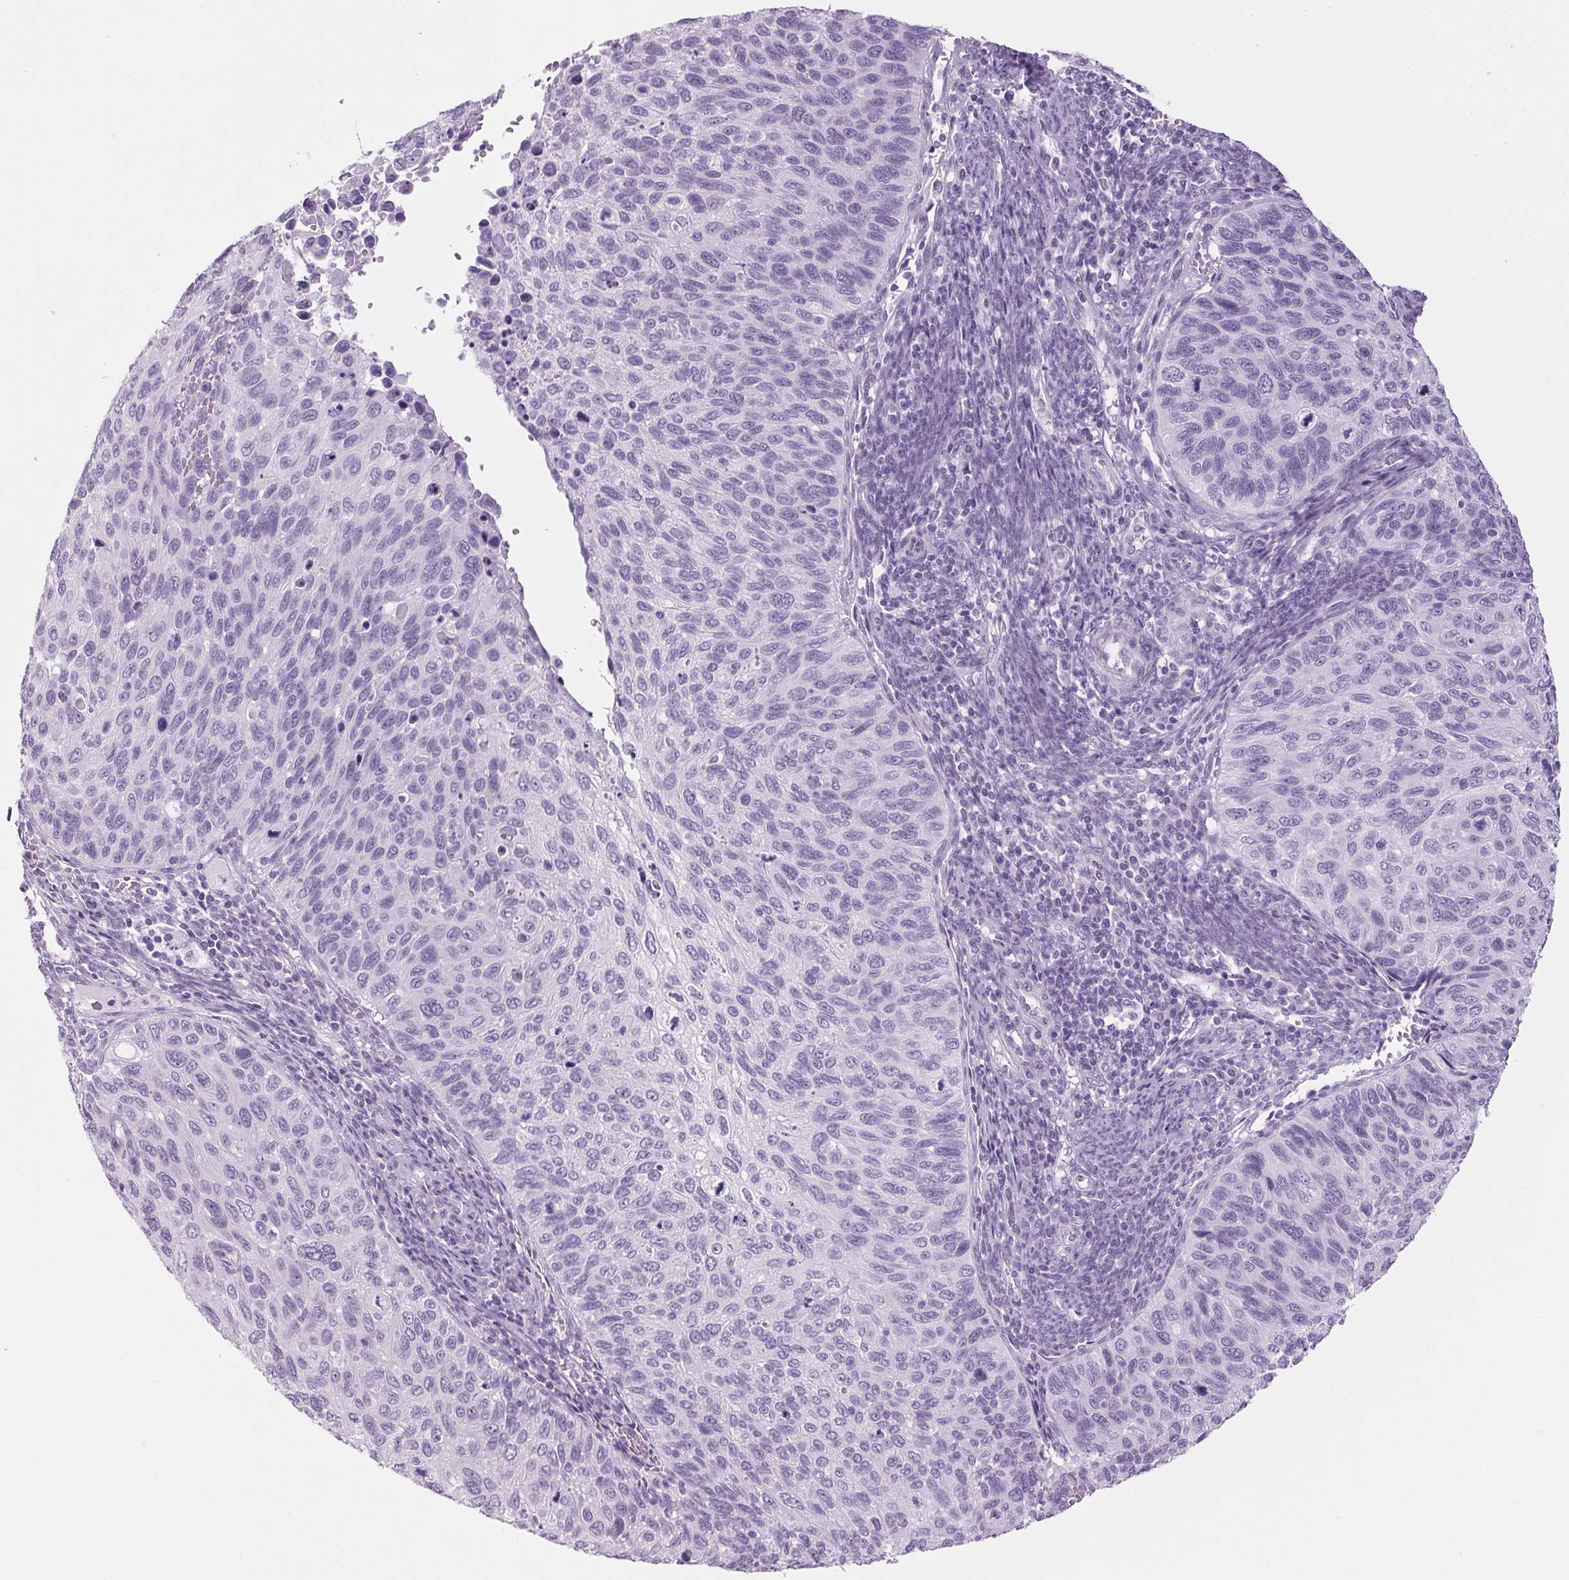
{"staining": {"intensity": "negative", "quantity": "none", "location": "none"}, "tissue": "cervical cancer", "cell_type": "Tumor cells", "image_type": "cancer", "snomed": [{"axis": "morphology", "description": "Squamous cell carcinoma, NOS"}, {"axis": "topography", "description": "Cervix"}], "caption": "Immunohistochemistry (IHC) photomicrograph of neoplastic tissue: human cervical cancer (squamous cell carcinoma) stained with DAB demonstrates no significant protein positivity in tumor cells.", "gene": "PPP1R1A", "patient": {"sex": "female", "age": 70}}